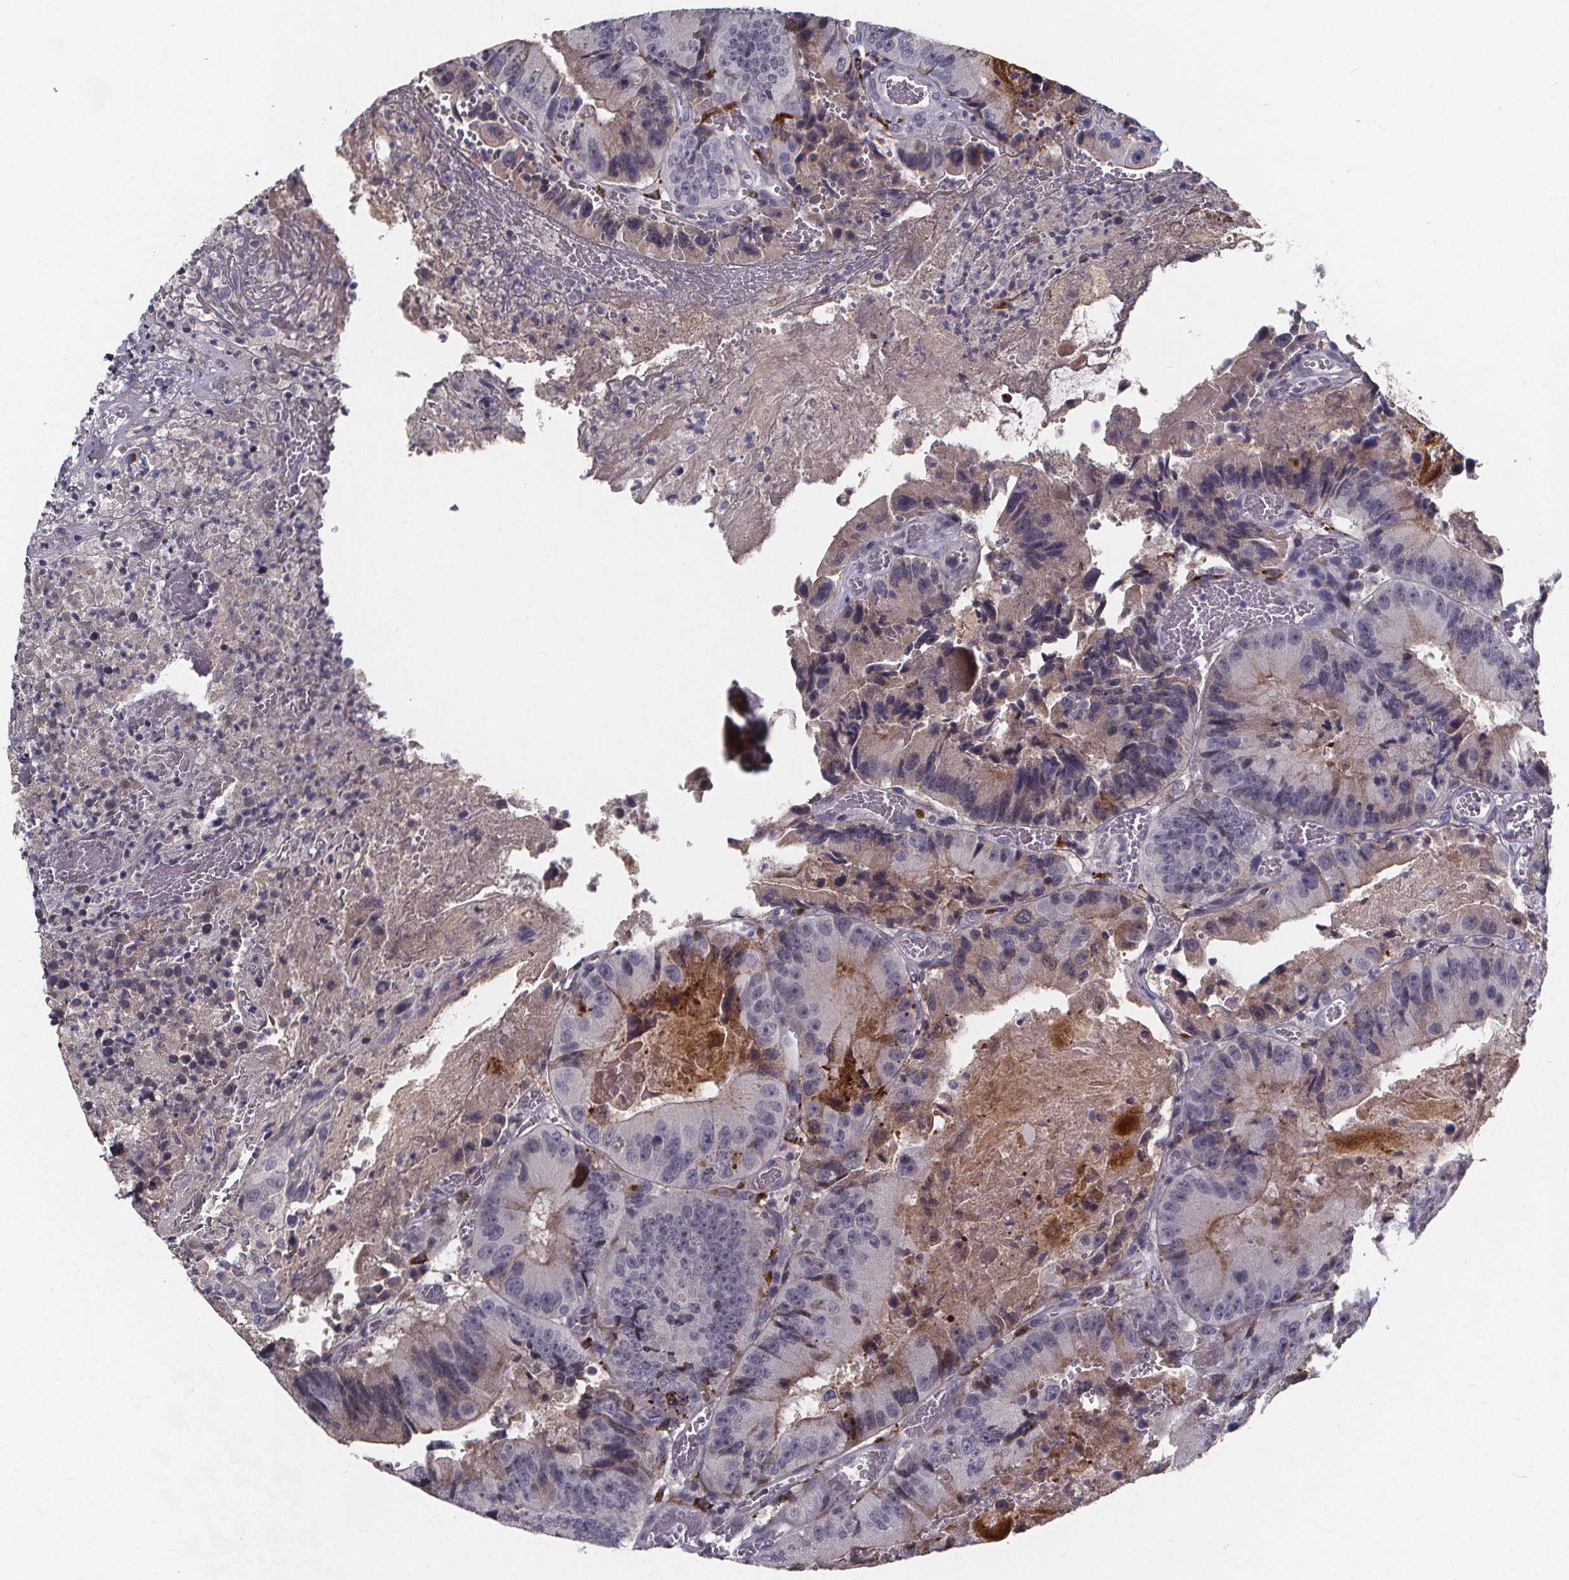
{"staining": {"intensity": "moderate", "quantity": "<25%", "location": "cytoplasmic/membranous"}, "tissue": "colorectal cancer", "cell_type": "Tumor cells", "image_type": "cancer", "snomed": [{"axis": "morphology", "description": "Adenocarcinoma, NOS"}, {"axis": "topography", "description": "Colon"}], "caption": "A photomicrograph of colorectal adenocarcinoma stained for a protein exhibits moderate cytoplasmic/membranous brown staining in tumor cells. (DAB (3,3'-diaminobenzidine) IHC with brightfield microscopy, high magnification).", "gene": "AGT", "patient": {"sex": "female", "age": 86}}